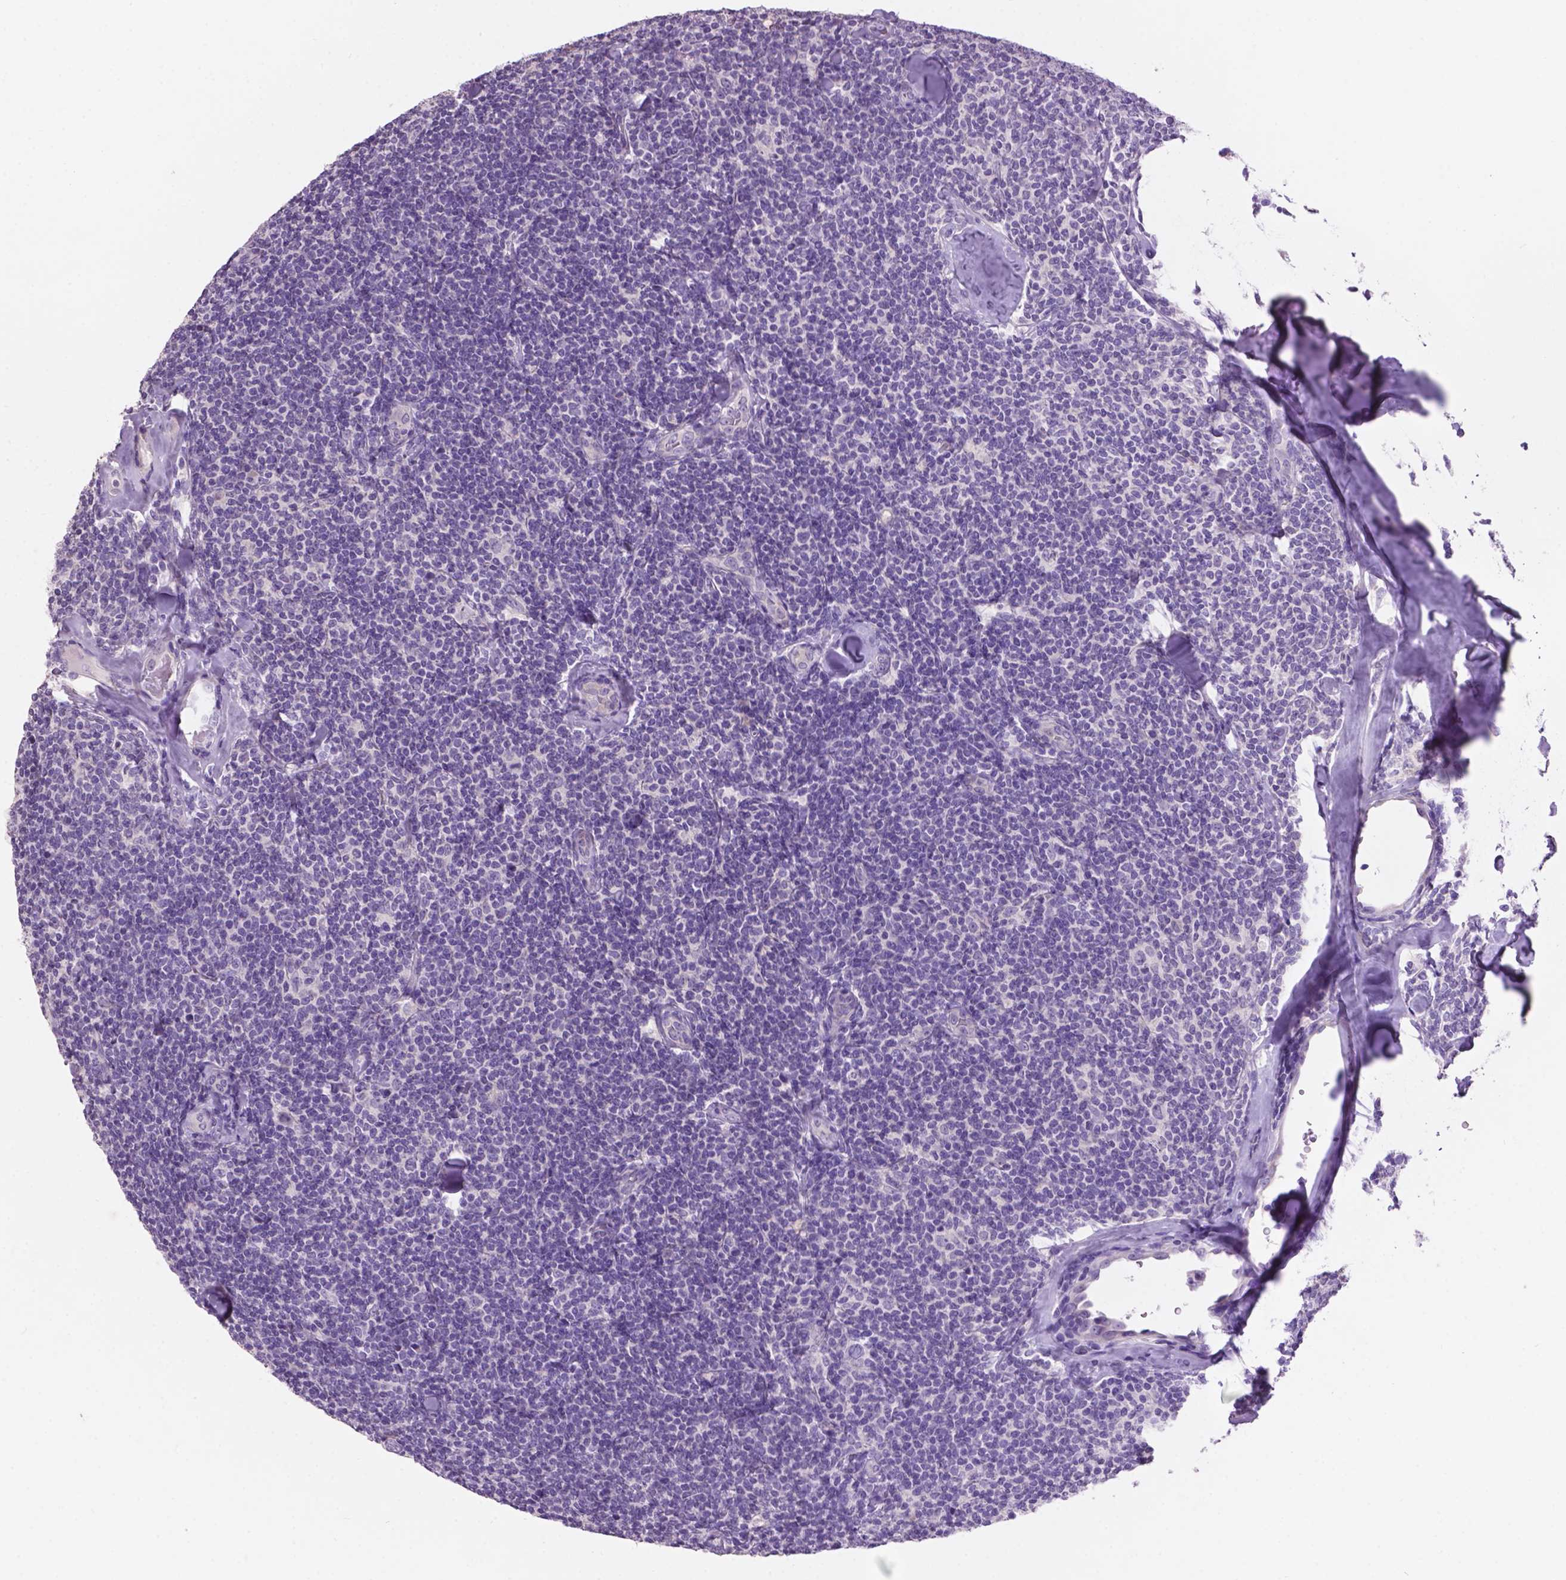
{"staining": {"intensity": "negative", "quantity": "none", "location": "none"}, "tissue": "lymphoma", "cell_type": "Tumor cells", "image_type": "cancer", "snomed": [{"axis": "morphology", "description": "Malignant lymphoma, non-Hodgkin's type, Low grade"}, {"axis": "topography", "description": "Lymph node"}], "caption": "Protein analysis of low-grade malignant lymphoma, non-Hodgkin's type reveals no significant positivity in tumor cells.", "gene": "CRYBA4", "patient": {"sex": "female", "age": 56}}